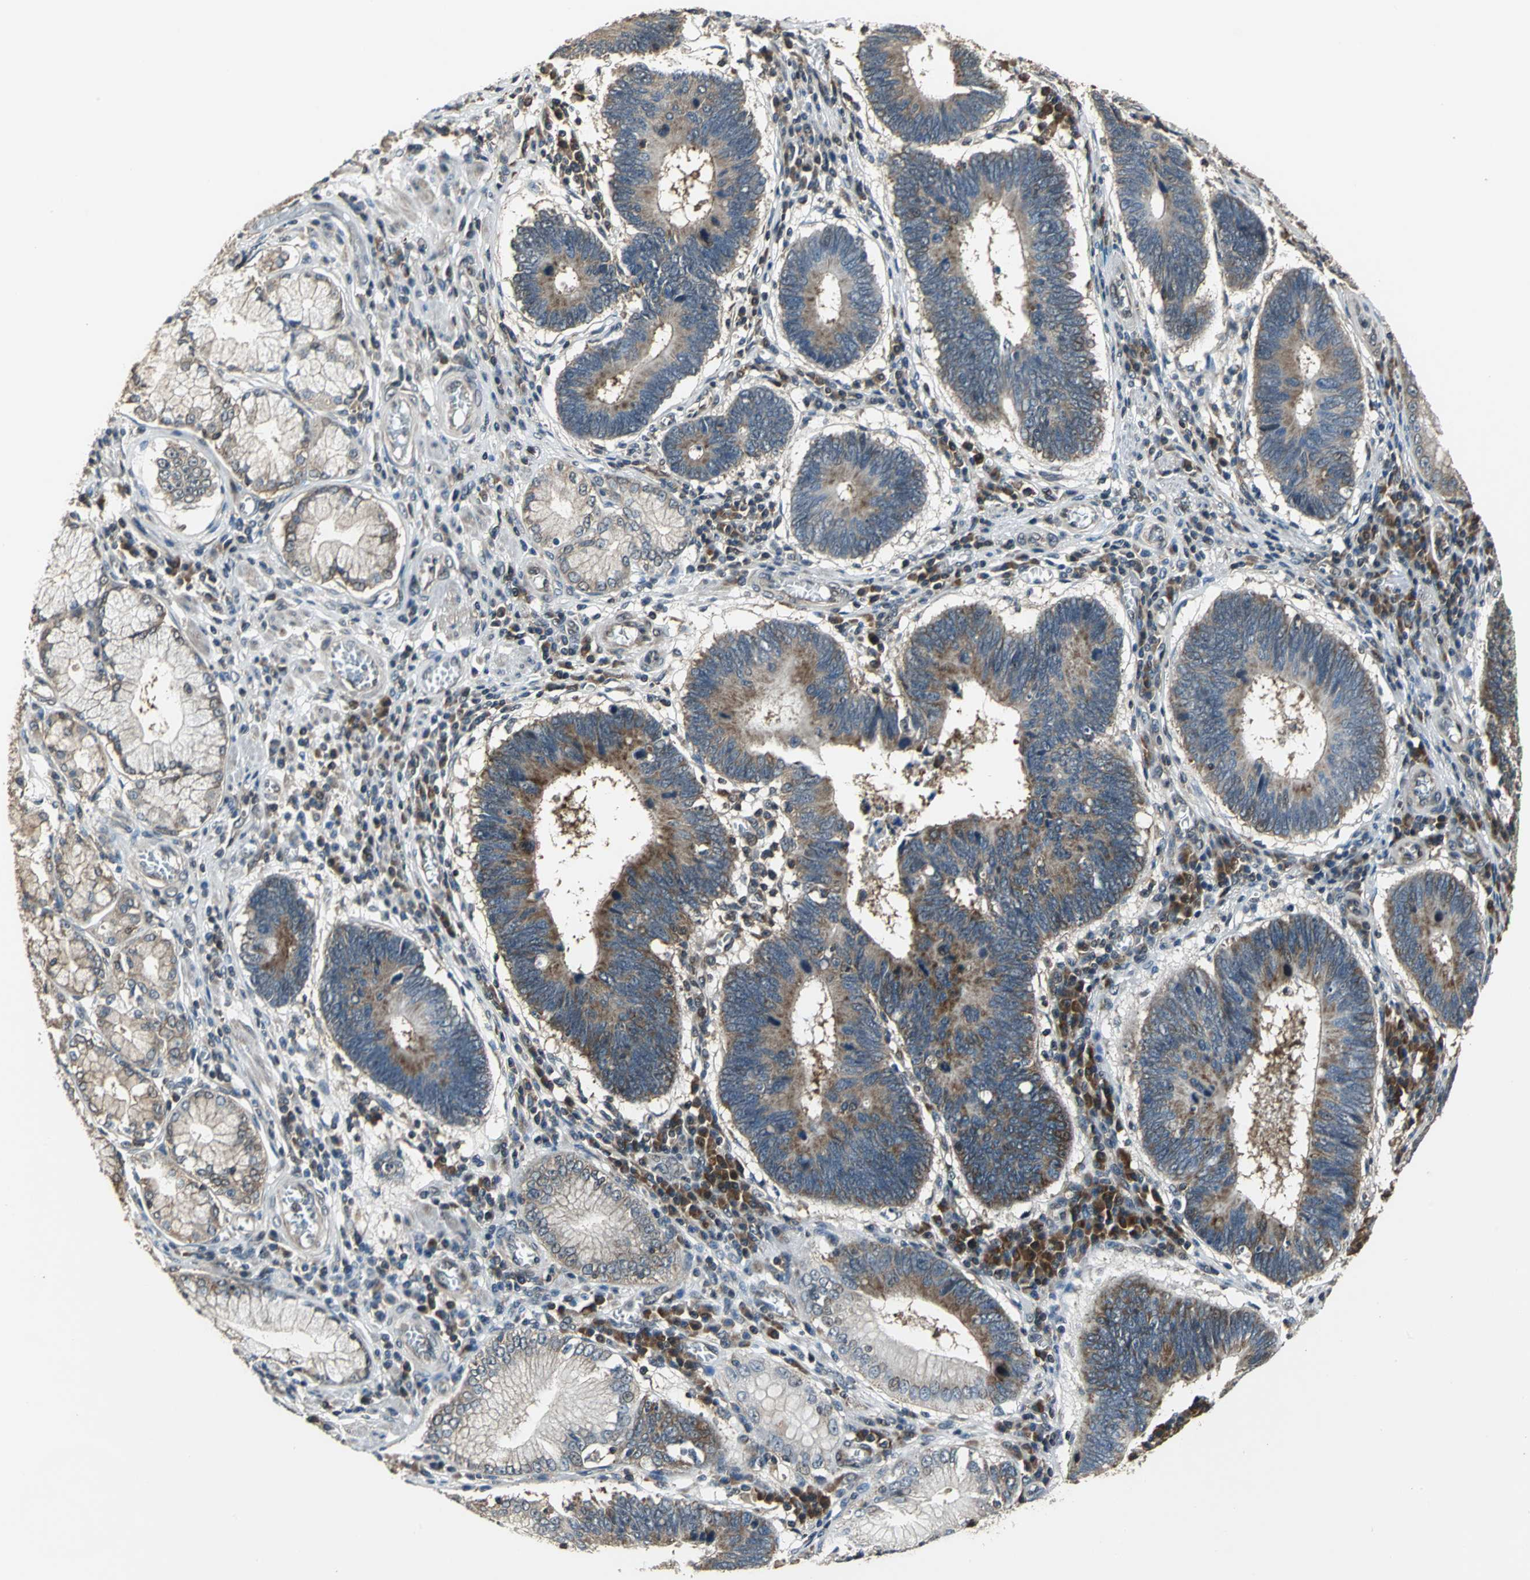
{"staining": {"intensity": "strong", "quantity": ">75%", "location": "cytoplasmic/membranous"}, "tissue": "stomach cancer", "cell_type": "Tumor cells", "image_type": "cancer", "snomed": [{"axis": "morphology", "description": "Adenocarcinoma, NOS"}, {"axis": "topography", "description": "Stomach"}], "caption": "Immunohistochemistry staining of stomach cancer, which shows high levels of strong cytoplasmic/membranous positivity in about >75% of tumor cells indicating strong cytoplasmic/membranous protein staining. The staining was performed using DAB (3,3'-diaminobenzidine) (brown) for protein detection and nuclei were counterstained in hematoxylin (blue).", "gene": "EIF2B2", "patient": {"sex": "male", "age": 59}}